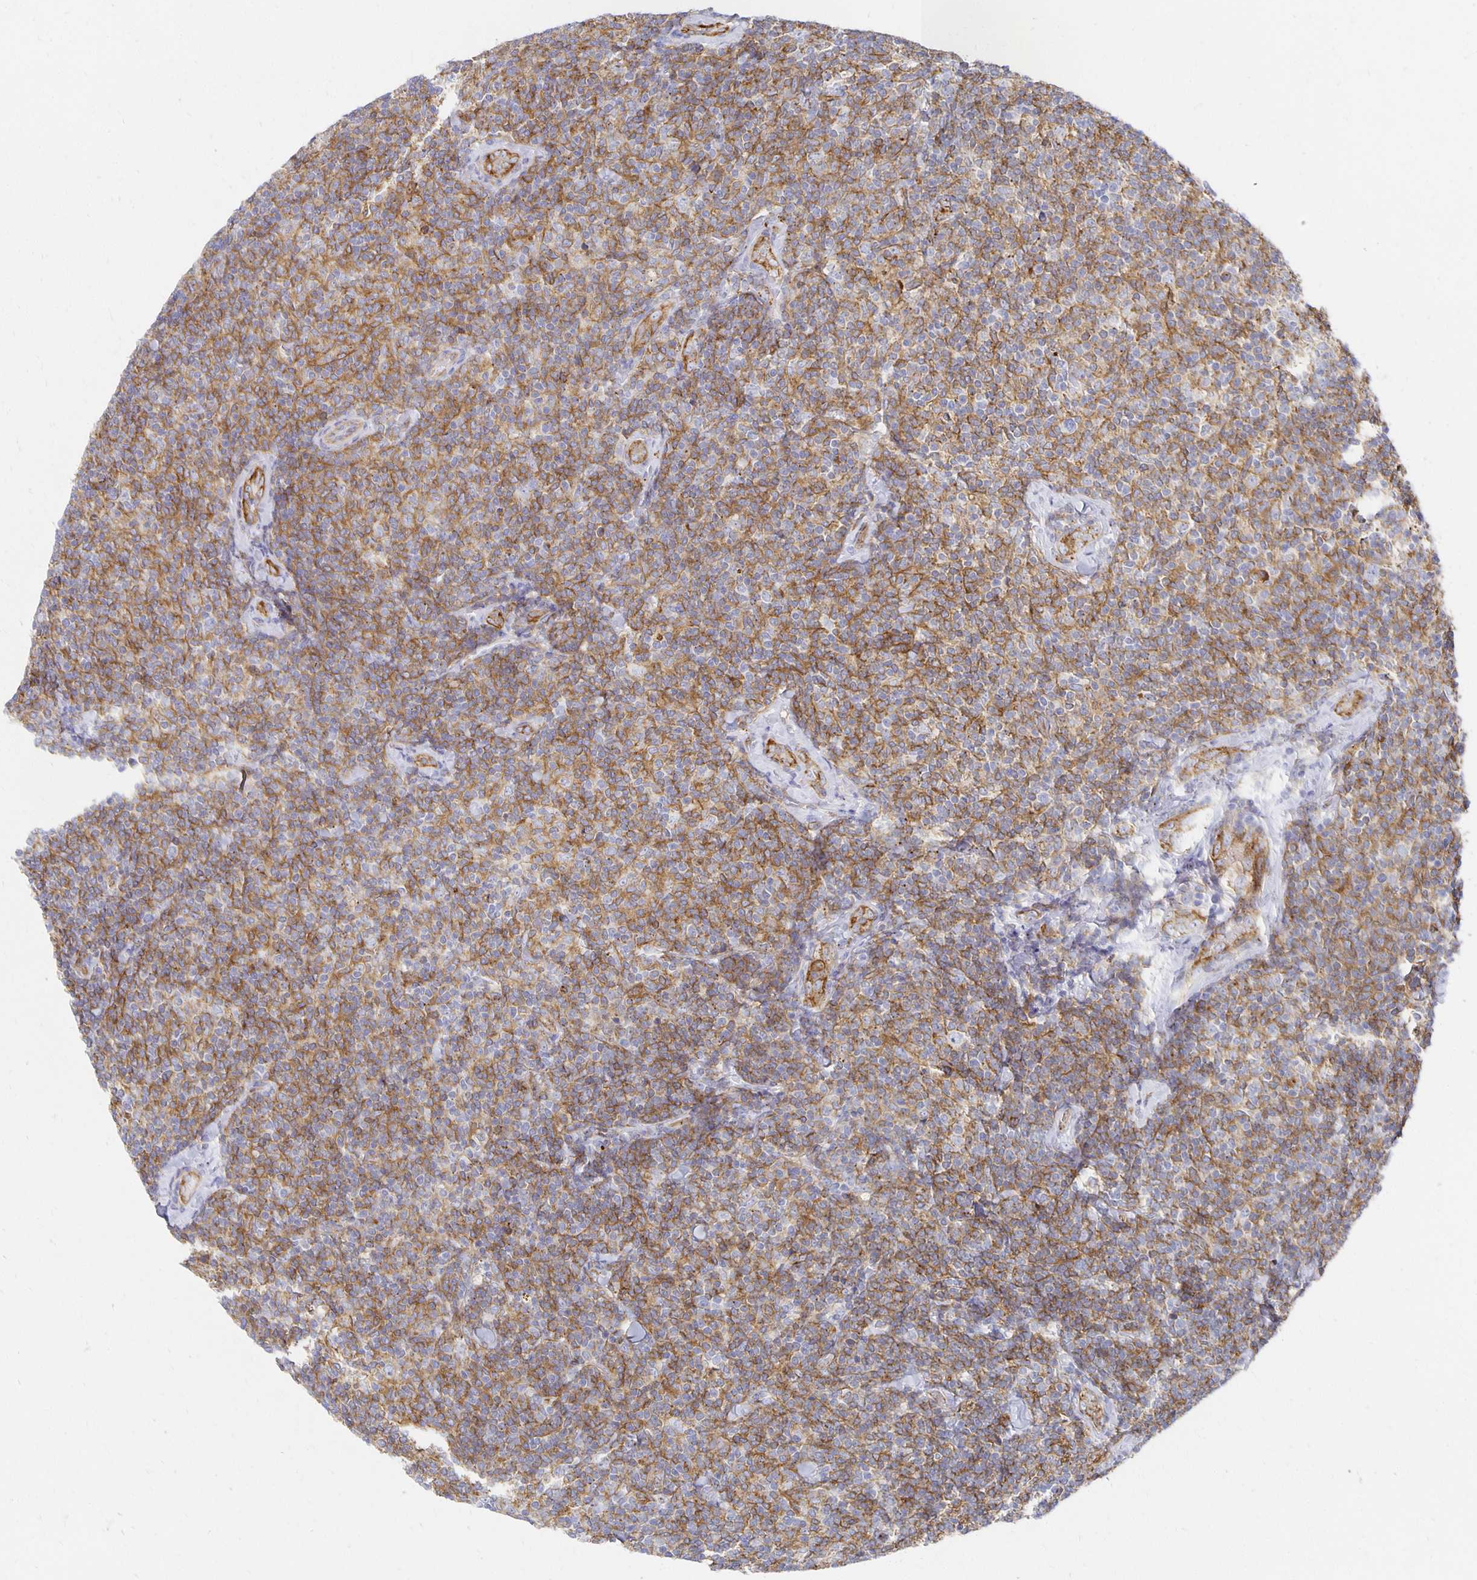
{"staining": {"intensity": "moderate", "quantity": ">75%", "location": "cytoplasmic/membranous"}, "tissue": "lymphoma", "cell_type": "Tumor cells", "image_type": "cancer", "snomed": [{"axis": "morphology", "description": "Malignant lymphoma, non-Hodgkin's type, Low grade"}, {"axis": "topography", "description": "Lymph node"}], "caption": "This image demonstrates malignant lymphoma, non-Hodgkin's type (low-grade) stained with immunohistochemistry (IHC) to label a protein in brown. The cytoplasmic/membranous of tumor cells show moderate positivity for the protein. Nuclei are counter-stained blue.", "gene": "TAAR1", "patient": {"sex": "female", "age": 56}}